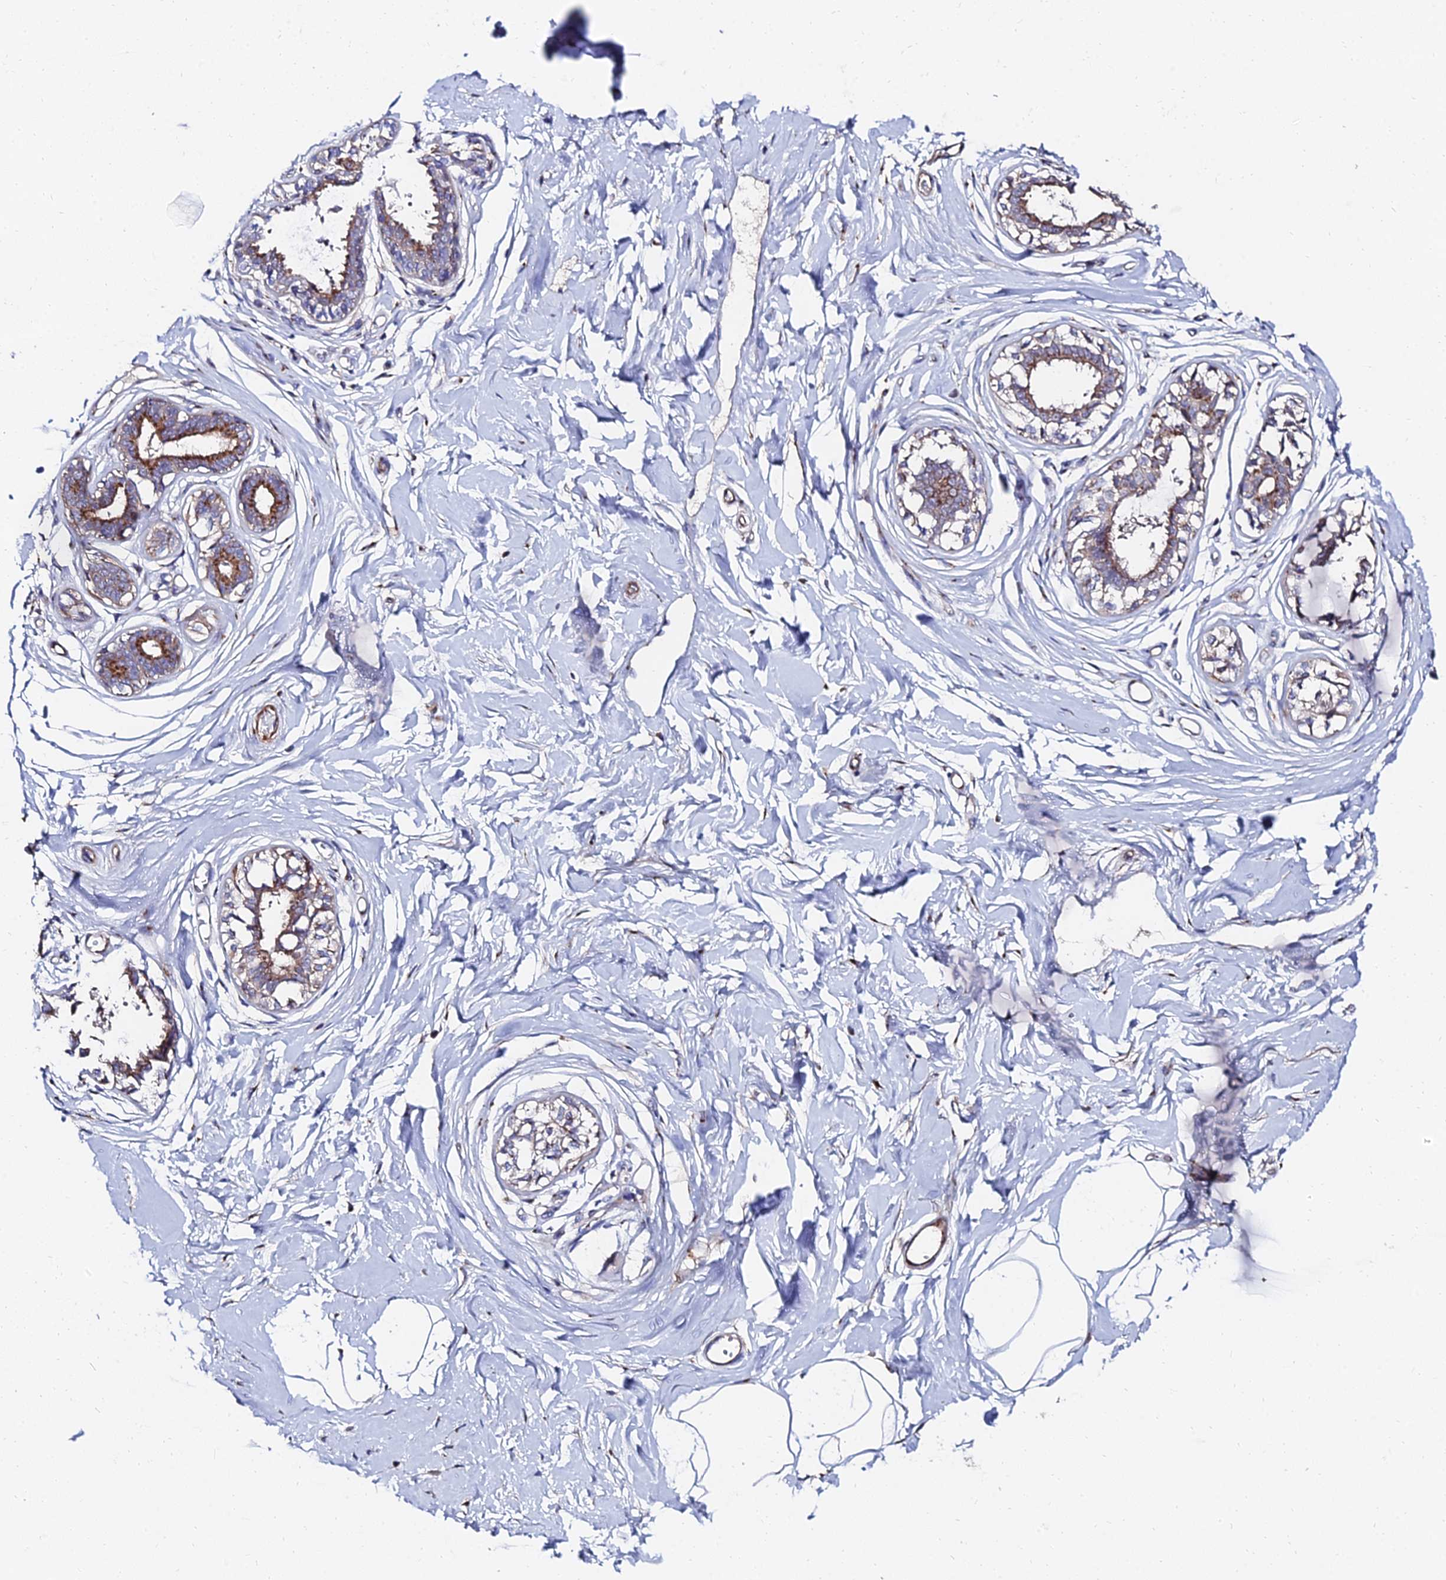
{"staining": {"intensity": "moderate", "quantity": "<25%", "location": "cytoplasmic/membranous"}, "tissue": "breast", "cell_type": "Adipocytes", "image_type": "normal", "snomed": [{"axis": "morphology", "description": "Normal tissue, NOS"}, {"axis": "topography", "description": "Breast"}], "caption": "Protein analysis of unremarkable breast demonstrates moderate cytoplasmic/membranous staining in approximately <25% of adipocytes. The staining was performed using DAB (3,3'-diaminobenzidine), with brown indicating positive protein expression. Nuclei are stained blue with hematoxylin.", "gene": "BORCS8", "patient": {"sex": "female", "age": 45}}